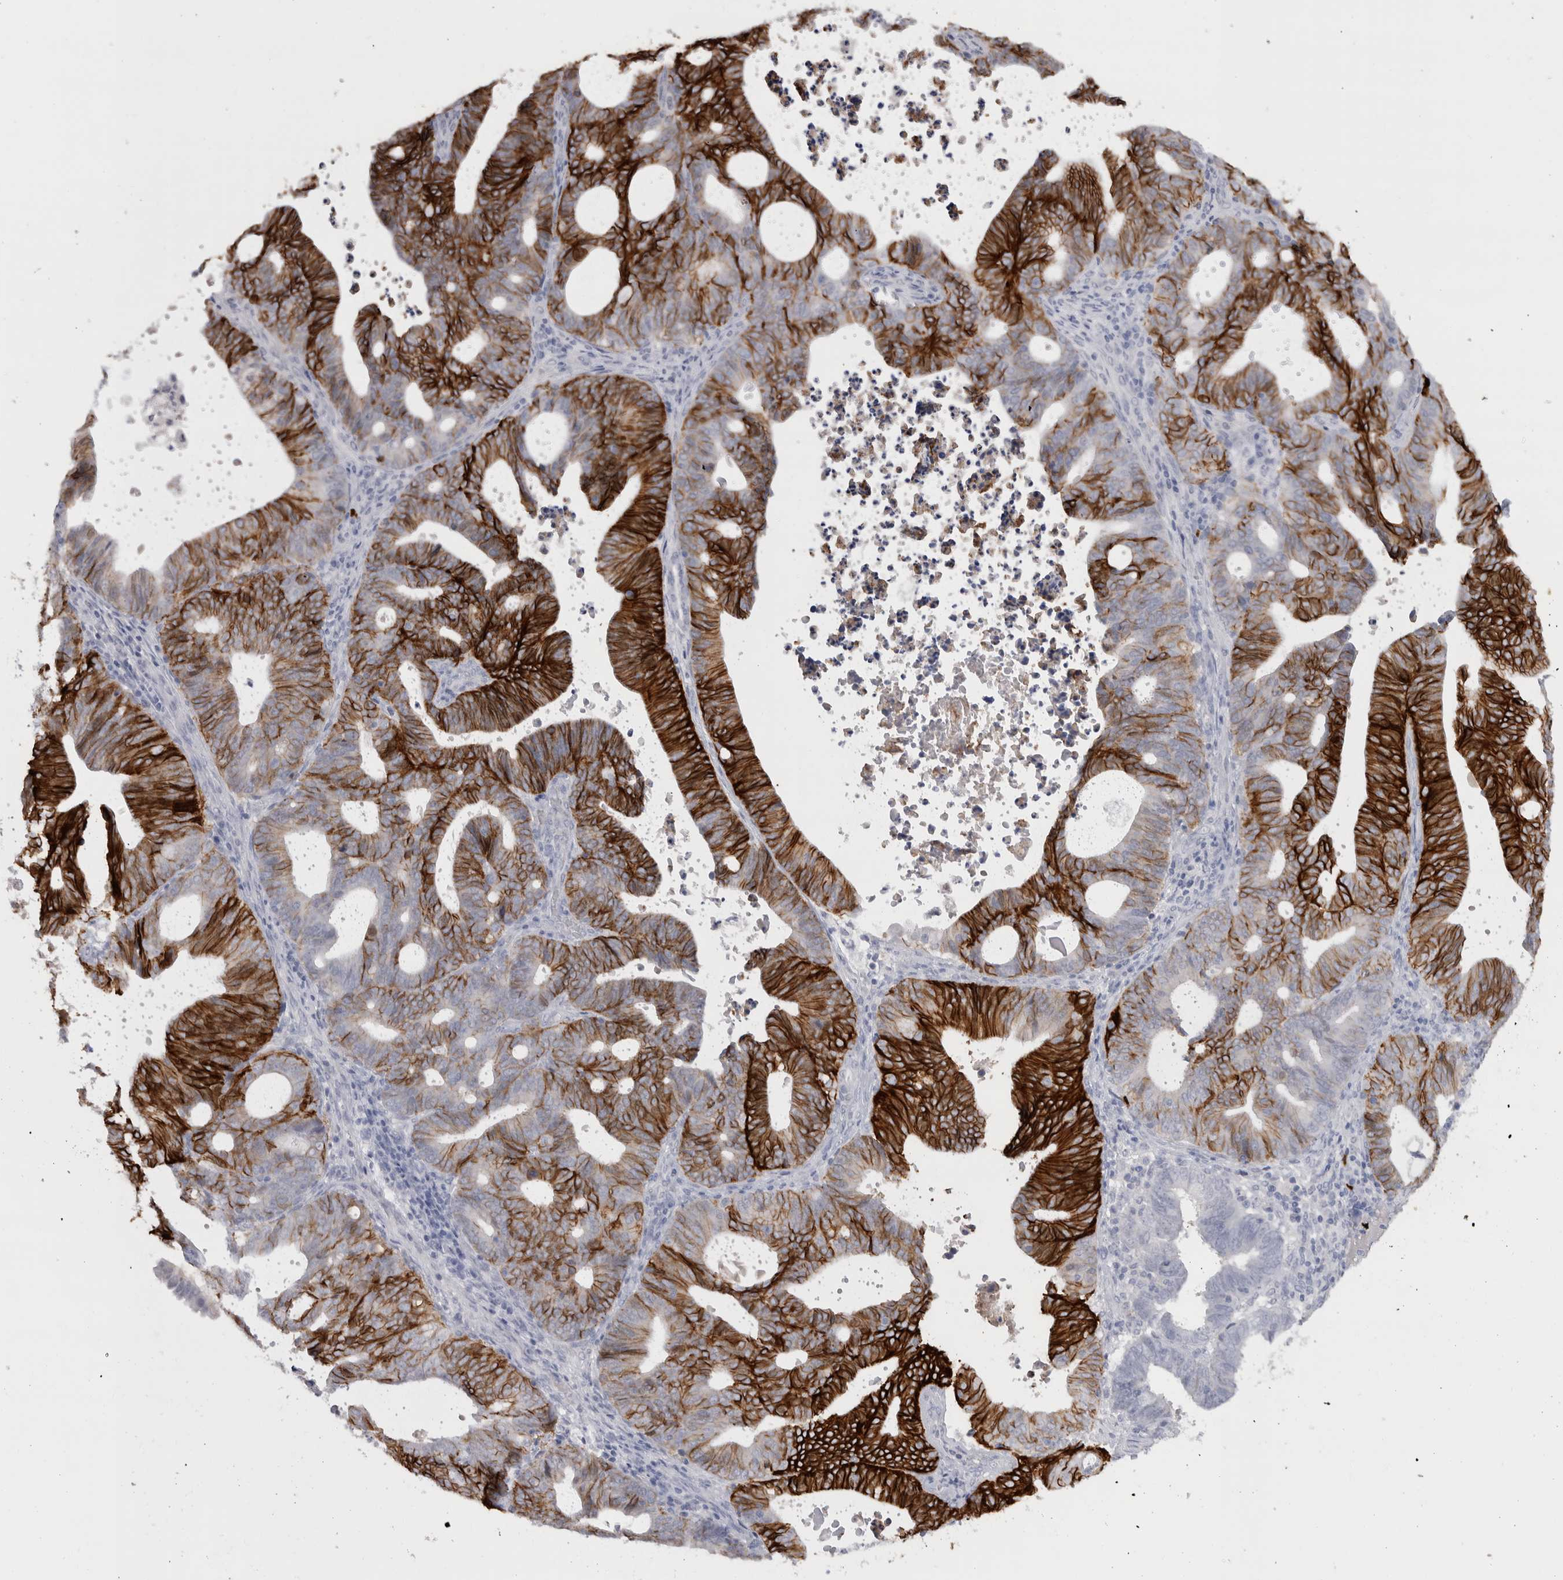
{"staining": {"intensity": "strong", "quantity": "25%-75%", "location": "cytoplasmic/membranous"}, "tissue": "endometrial cancer", "cell_type": "Tumor cells", "image_type": "cancer", "snomed": [{"axis": "morphology", "description": "Adenocarcinoma, NOS"}, {"axis": "topography", "description": "Uterus"}], "caption": "Protein analysis of endometrial cancer (adenocarcinoma) tissue demonstrates strong cytoplasmic/membranous staining in about 25%-75% of tumor cells.", "gene": "CDH17", "patient": {"sex": "female", "age": 83}}